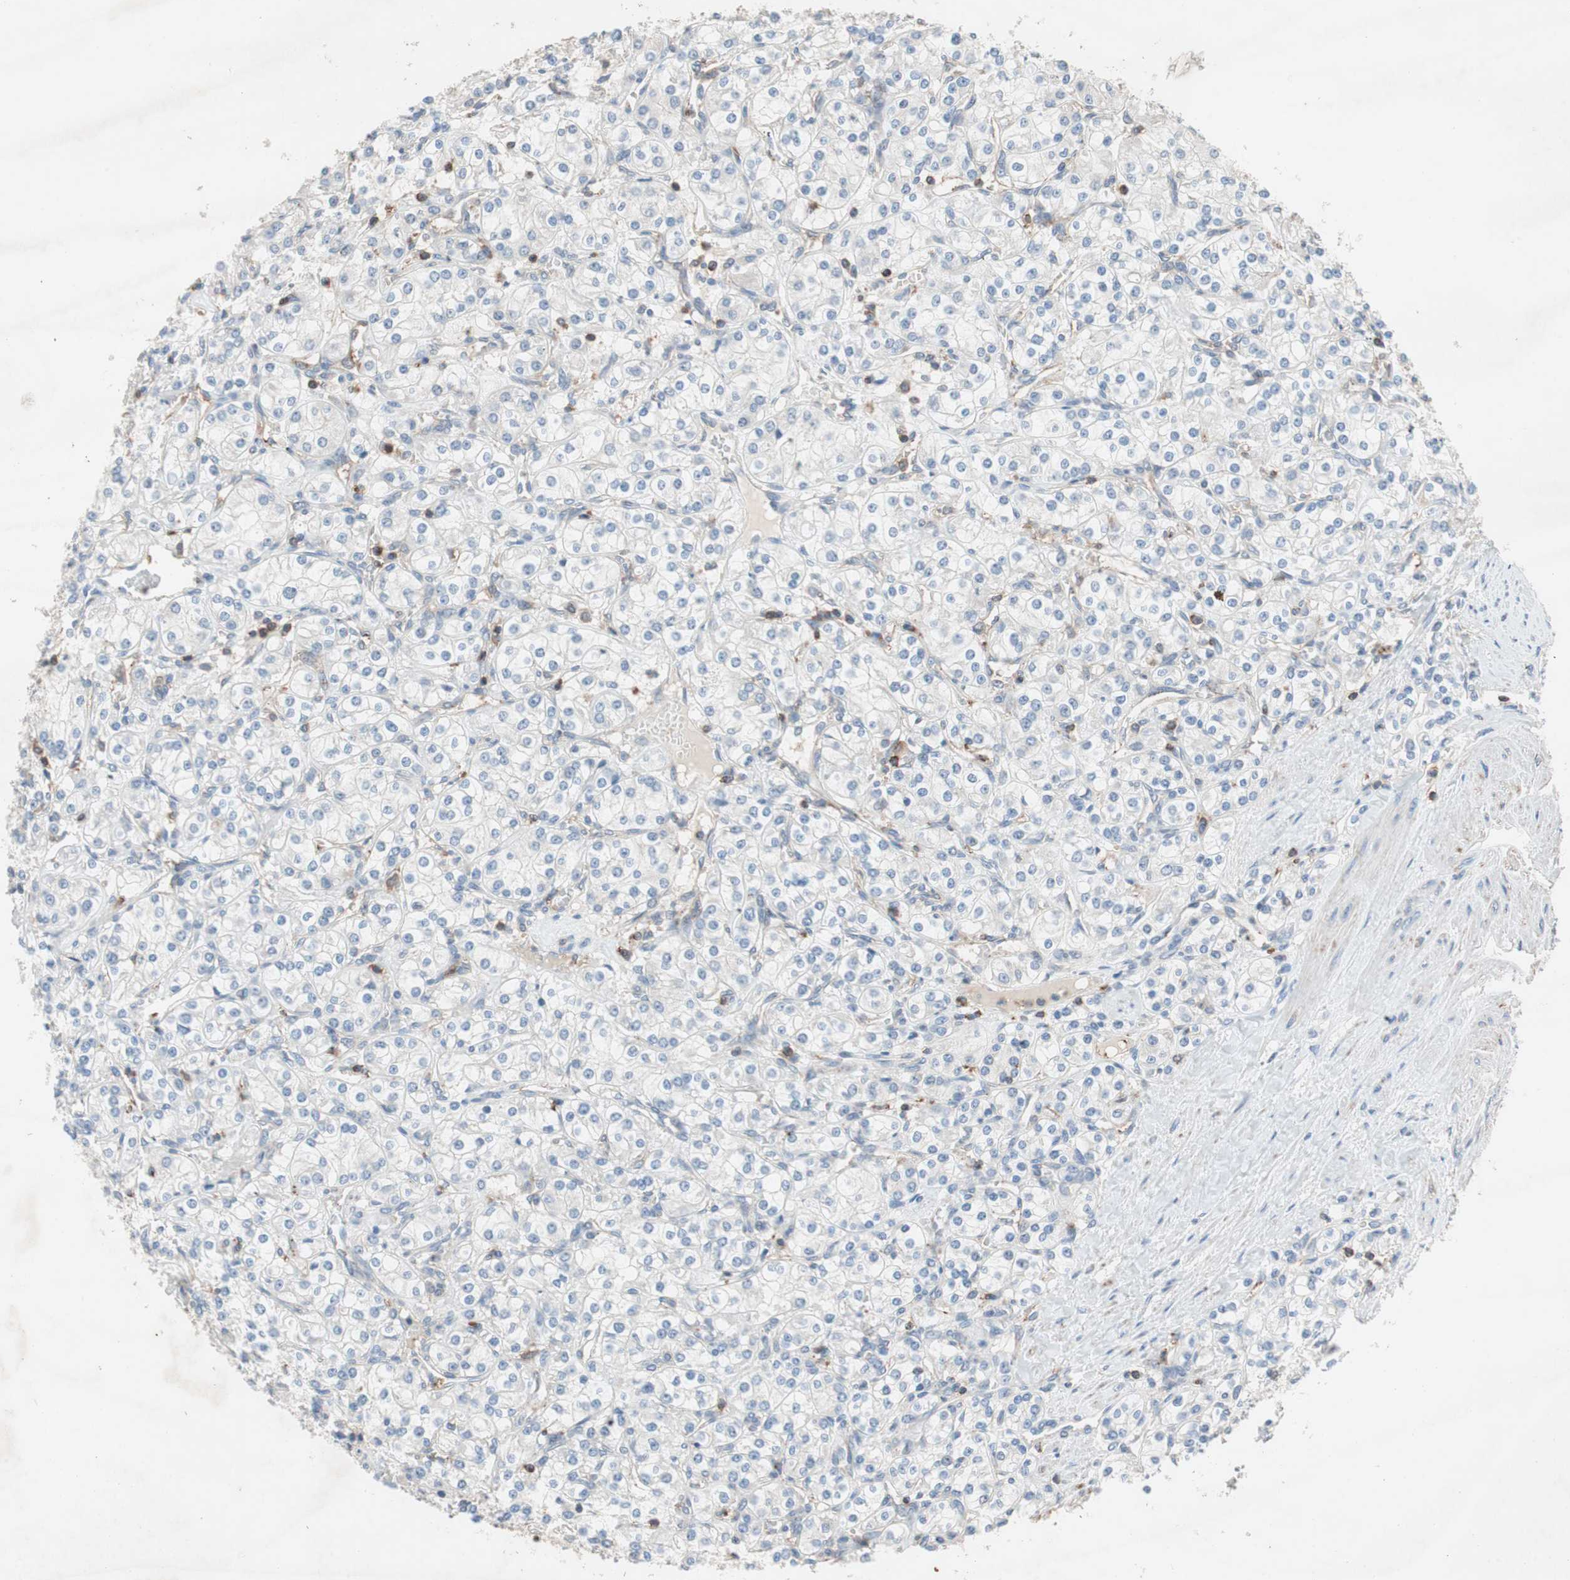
{"staining": {"intensity": "negative", "quantity": "none", "location": "none"}, "tissue": "renal cancer", "cell_type": "Tumor cells", "image_type": "cancer", "snomed": [{"axis": "morphology", "description": "Adenocarcinoma, NOS"}, {"axis": "topography", "description": "Kidney"}], "caption": "Immunohistochemistry of renal adenocarcinoma shows no positivity in tumor cells.", "gene": "GALT", "patient": {"sex": "male", "age": 77}}